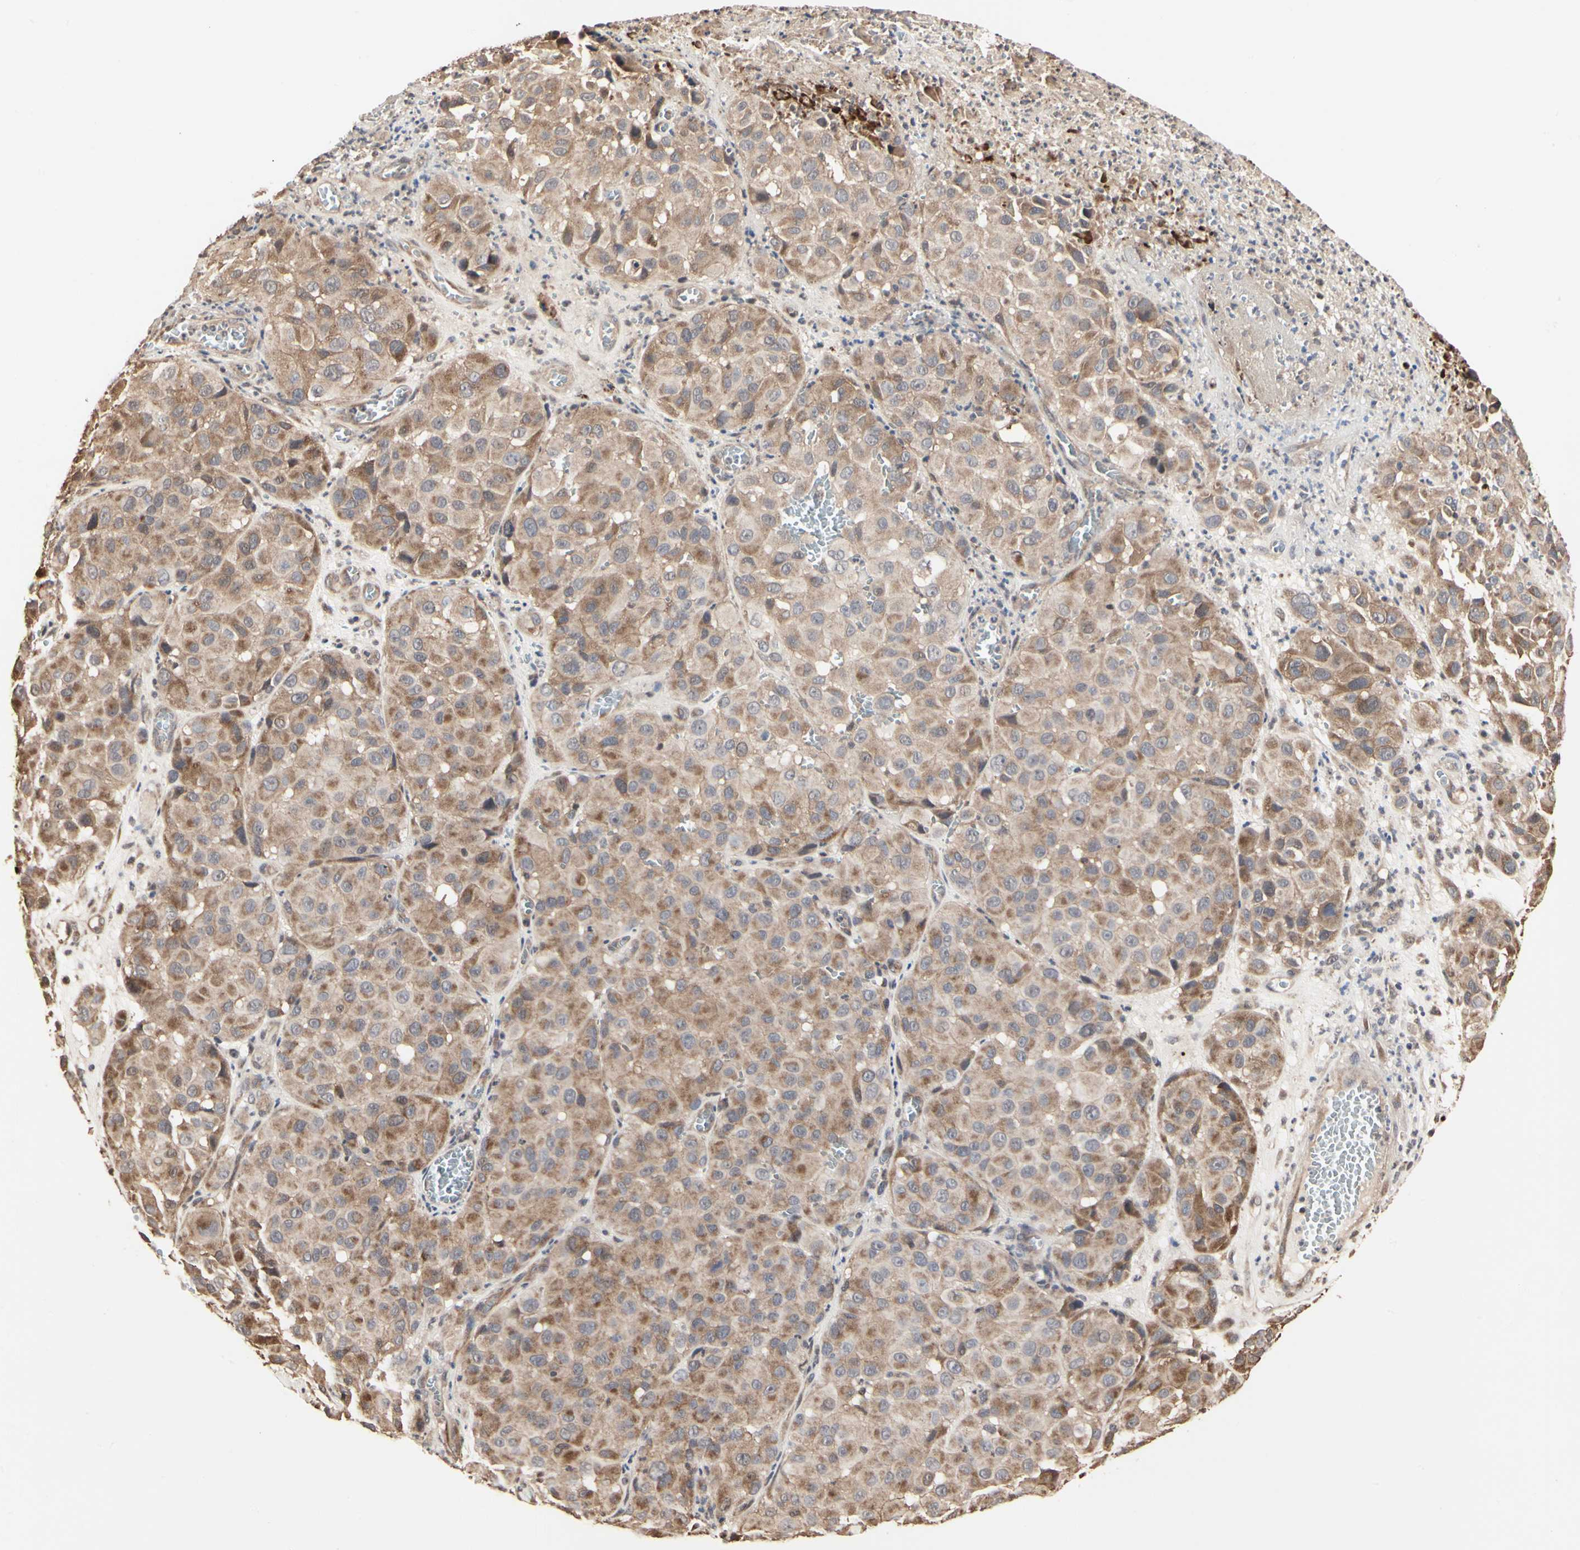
{"staining": {"intensity": "moderate", "quantity": ">75%", "location": "cytoplasmic/membranous"}, "tissue": "melanoma", "cell_type": "Tumor cells", "image_type": "cancer", "snomed": [{"axis": "morphology", "description": "Malignant melanoma, NOS"}, {"axis": "topography", "description": "Skin"}], "caption": "Moderate cytoplasmic/membranous protein positivity is present in approximately >75% of tumor cells in malignant melanoma.", "gene": "TAOK1", "patient": {"sex": "female", "age": 21}}